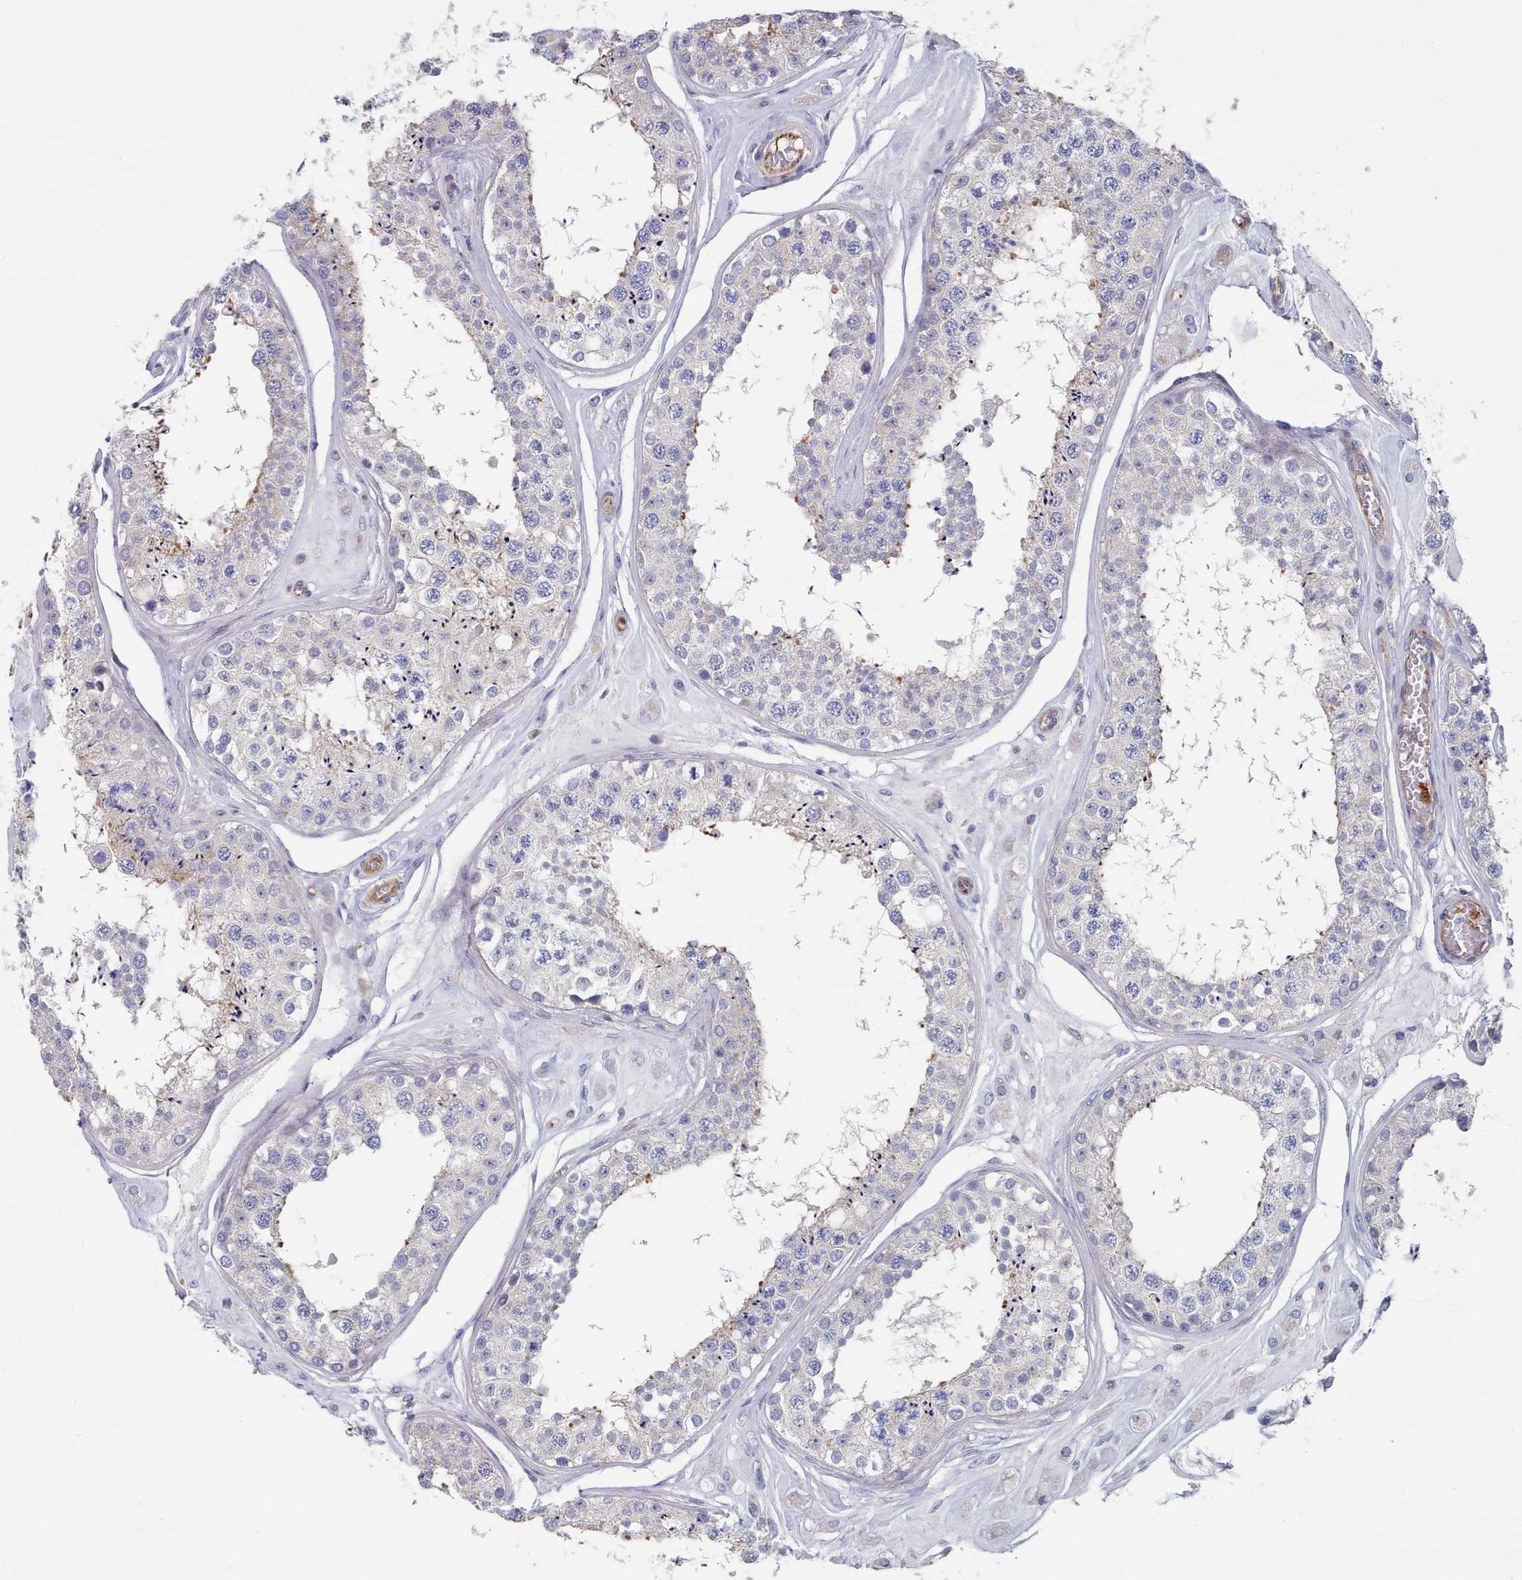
{"staining": {"intensity": "negative", "quantity": "none", "location": "none"}, "tissue": "testis", "cell_type": "Cells in seminiferous ducts", "image_type": "normal", "snomed": [{"axis": "morphology", "description": "Normal tissue, NOS"}, {"axis": "topography", "description": "Testis"}], "caption": "Human testis stained for a protein using IHC demonstrates no expression in cells in seminiferous ducts.", "gene": "G6PC1", "patient": {"sex": "male", "age": 25}}